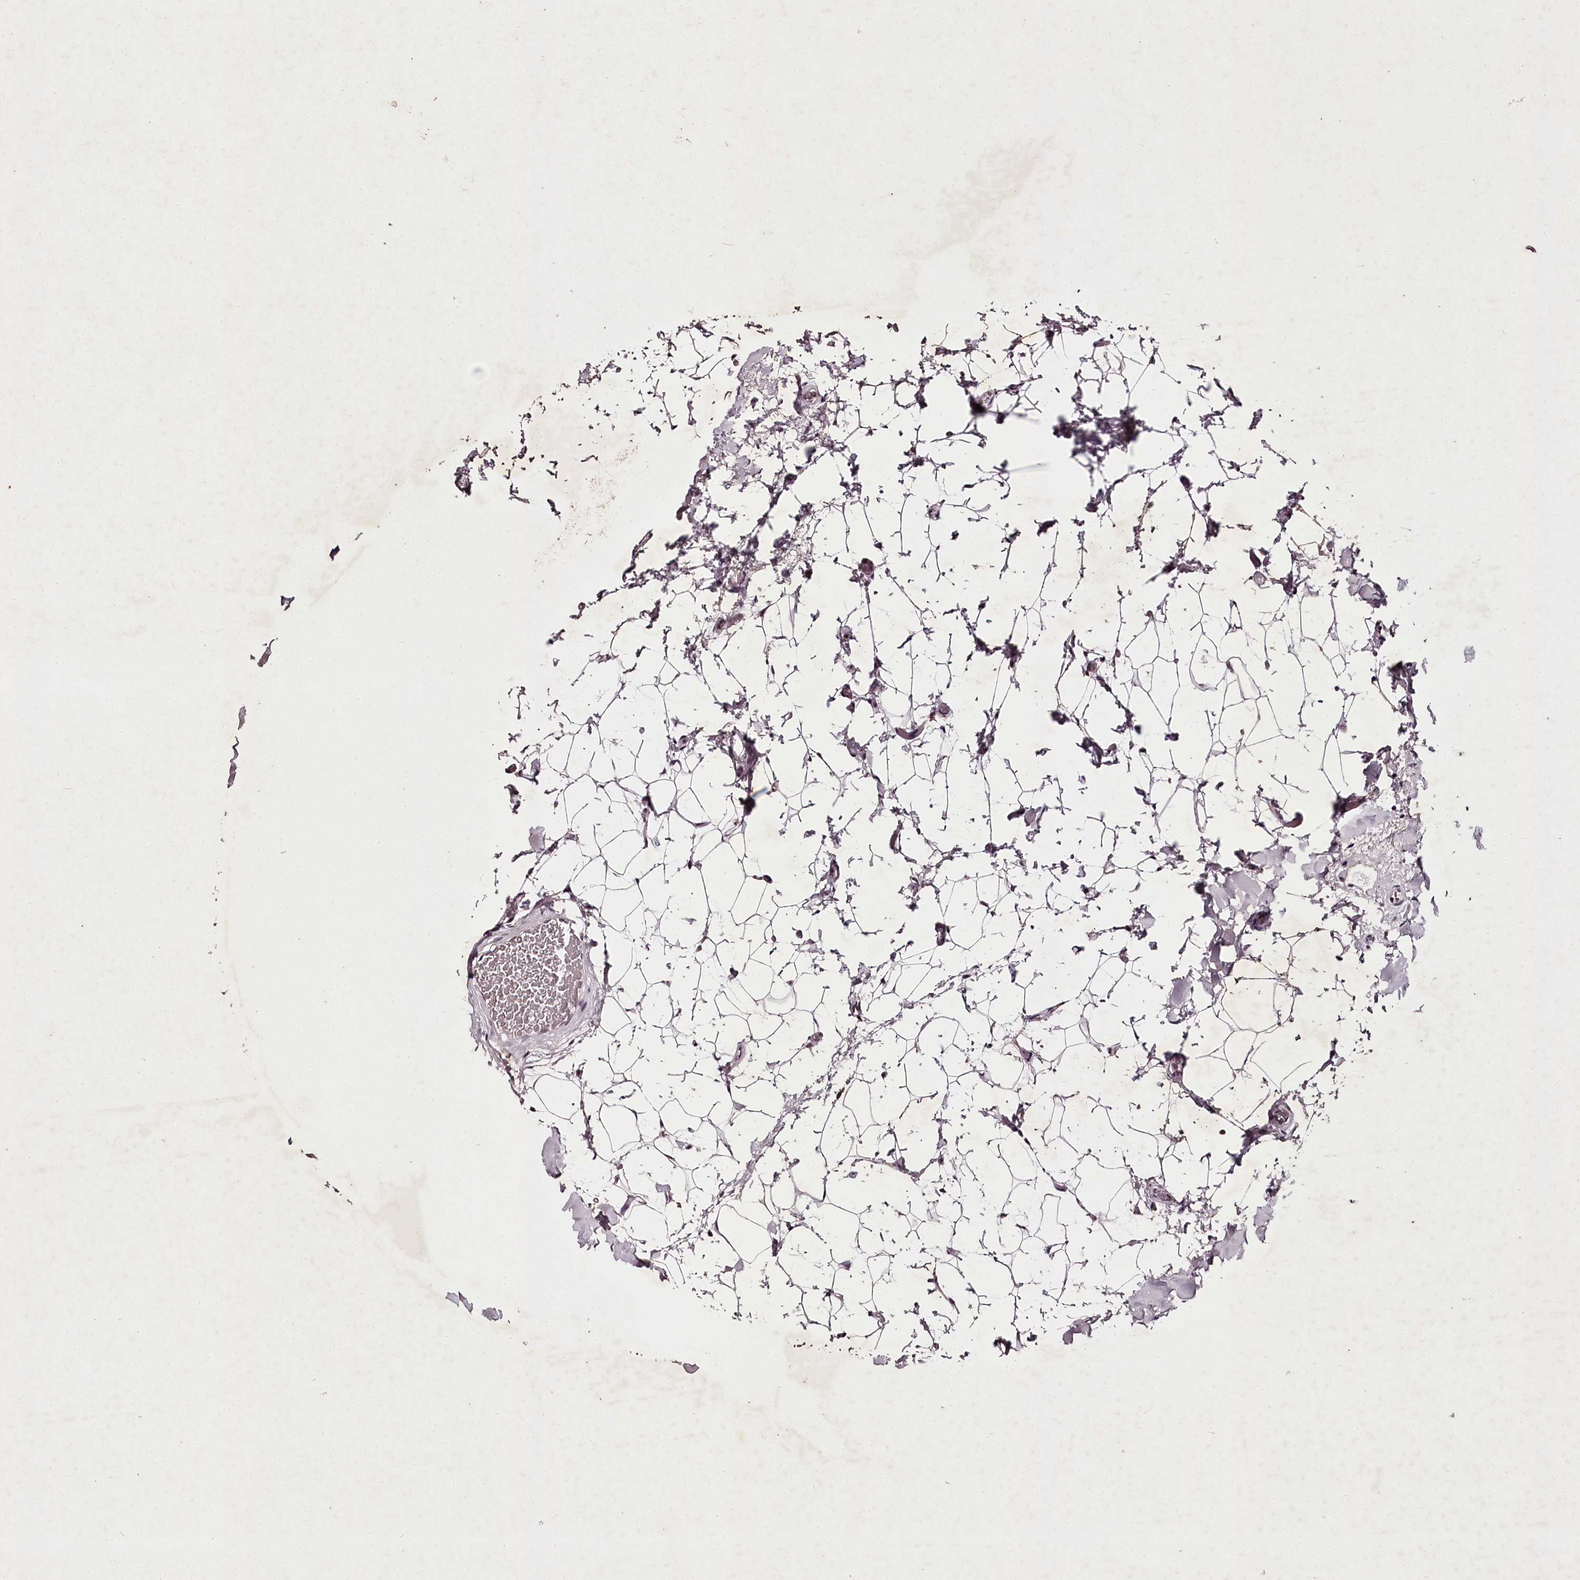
{"staining": {"intensity": "moderate", "quantity": ">75%", "location": "nuclear"}, "tissue": "thyroid cancer", "cell_type": "Tumor cells", "image_type": "cancer", "snomed": [{"axis": "morphology", "description": "Papillary adenocarcinoma, NOS"}, {"axis": "topography", "description": "Thyroid gland"}], "caption": "This image displays thyroid papillary adenocarcinoma stained with immunohistochemistry to label a protein in brown. The nuclear of tumor cells show moderate positivity for the protein. Nuclei are counter-stained blue.", "gene": "PSPC1", "patient": {"sex": "male", "age": 33}}